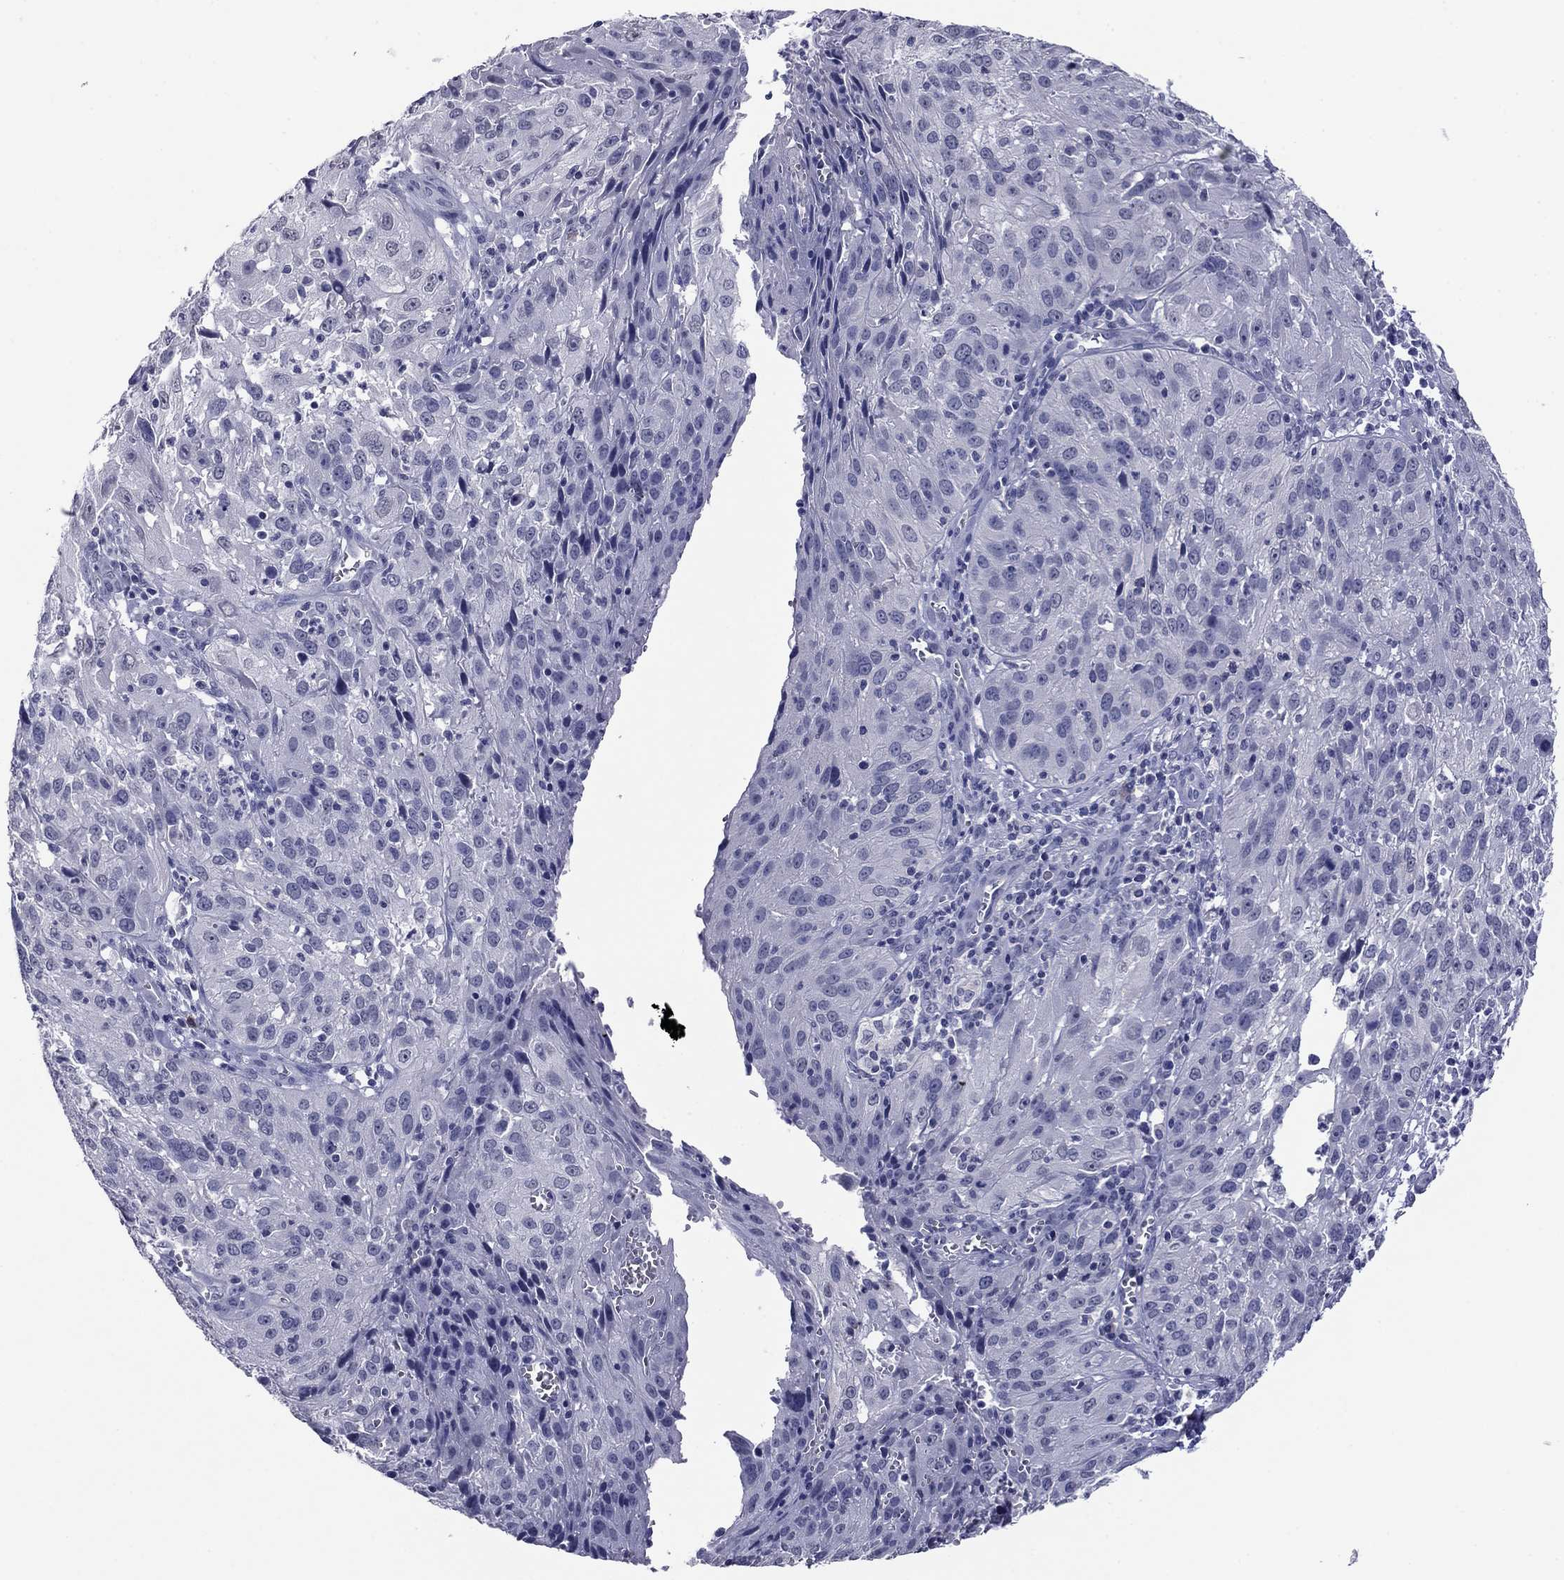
{"staining": {"intensity": "negative", "quantity": "none", "location": "none"}, "tissue": "cervical cancer", "cell_type": "Tumor cells", "image_type": "cancer", "snomed": [{"axis": "morphology", "description": "Squamous cell carcinoma, NOS"}, {"axis": "topography", "description": "Cervix"}], "caption": "Immunohistochemistry (IHC) photomicrograph of cervical cancer (squamous cell carcinoma) stained for a protein (brown), which displays no expression in tumor cells.", "gene": "HAO1", "patient": {"sex": "female", "age": 32}}